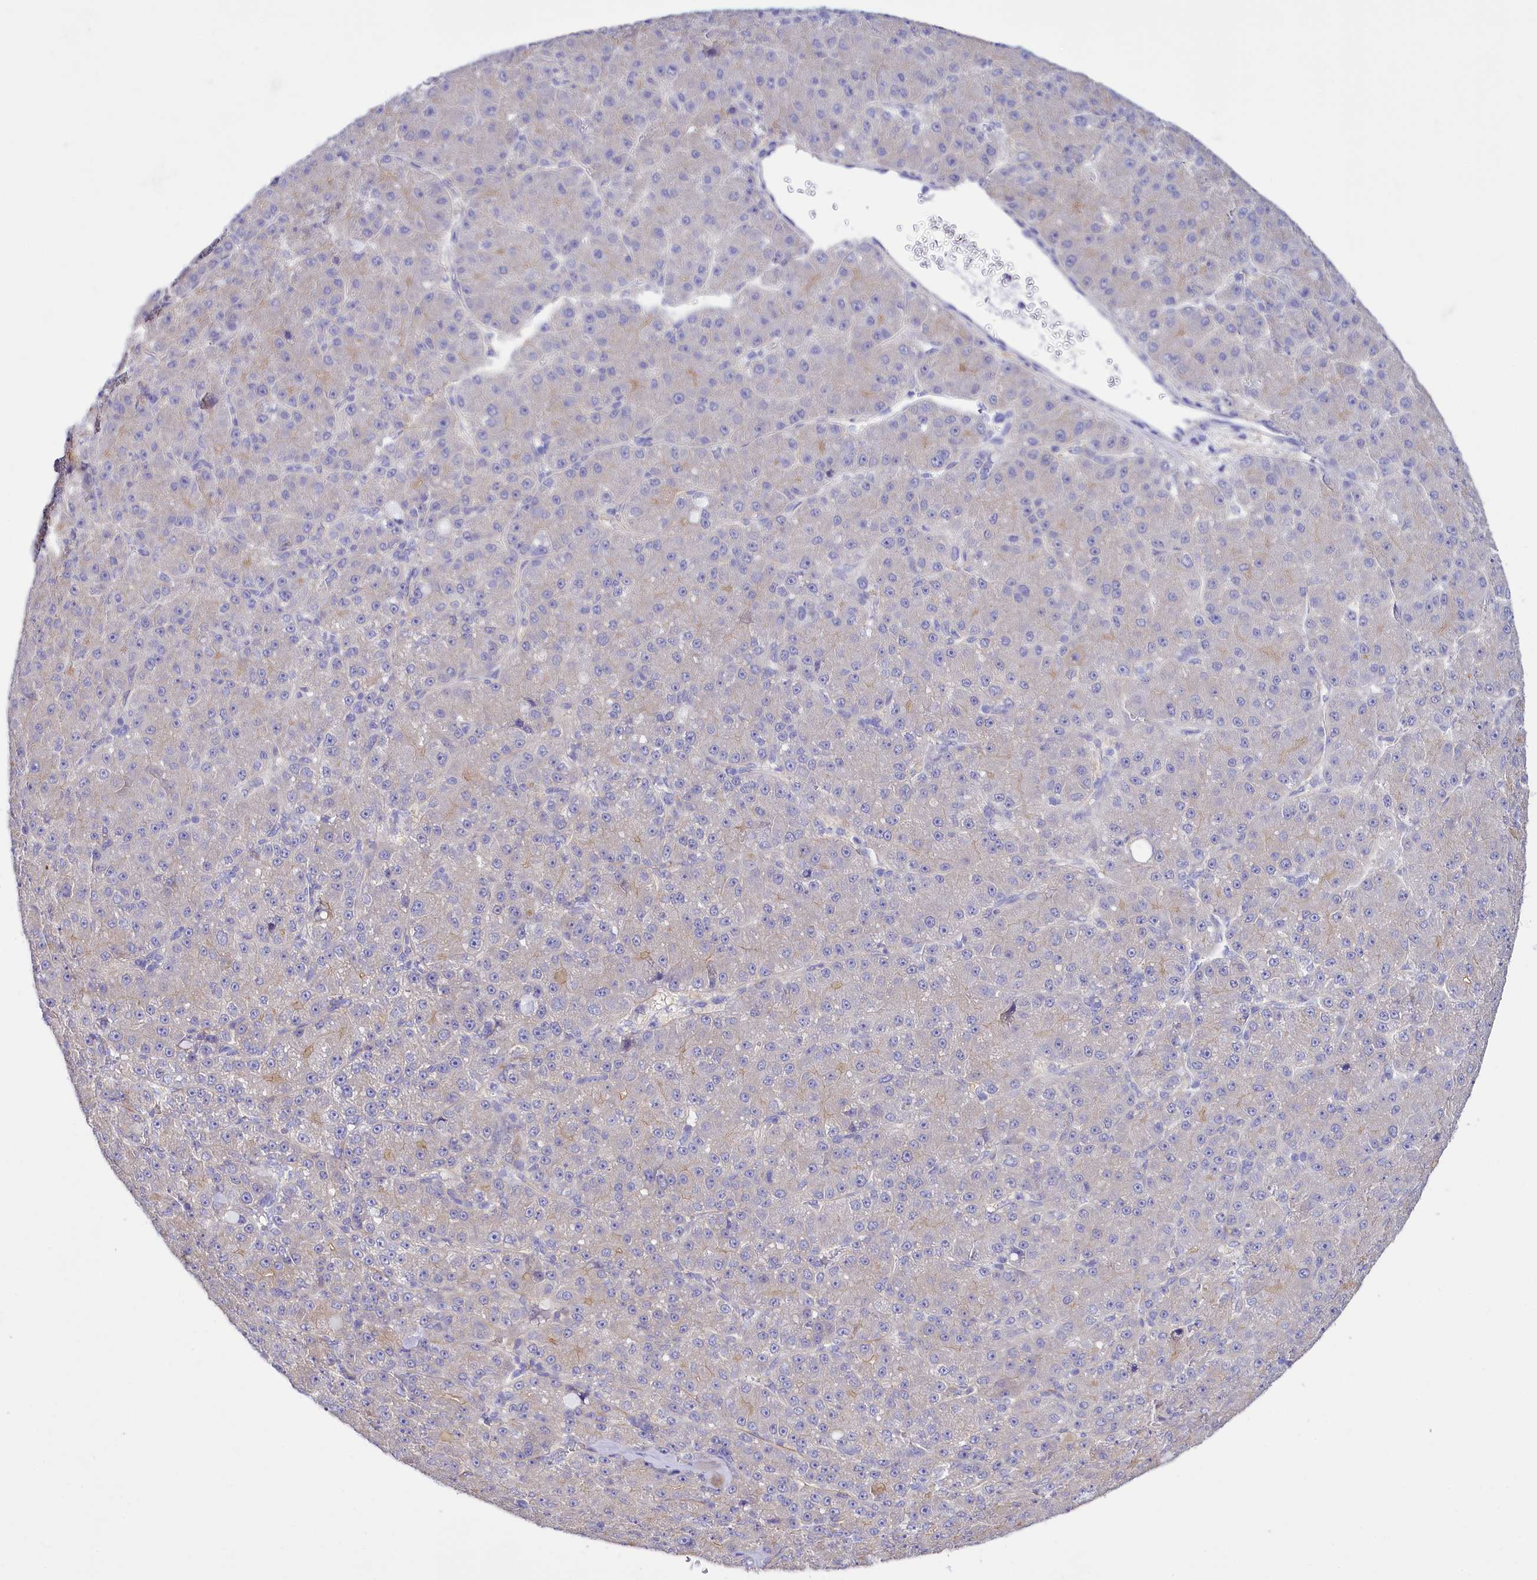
{"staining": {"intensity": "negative", "quantity": "none", "location": "none"}, "tissue": "liver cancer", "cell_type": "Tumor cells", "image_type": "cancer", "snomed": [{"axis": "morphology", "description": "Carcinoma, Hepatocellular, NOS"}, {"axis": "topography", "description": "Liver"}], "caption": "Hepatocellular carcinoma (liver) stained for a protein using immunohistochemistry (IHC) displays no staining tumor cells.", "gene": "FAAP20", "patient": {"sex": "male", "age": 67}}